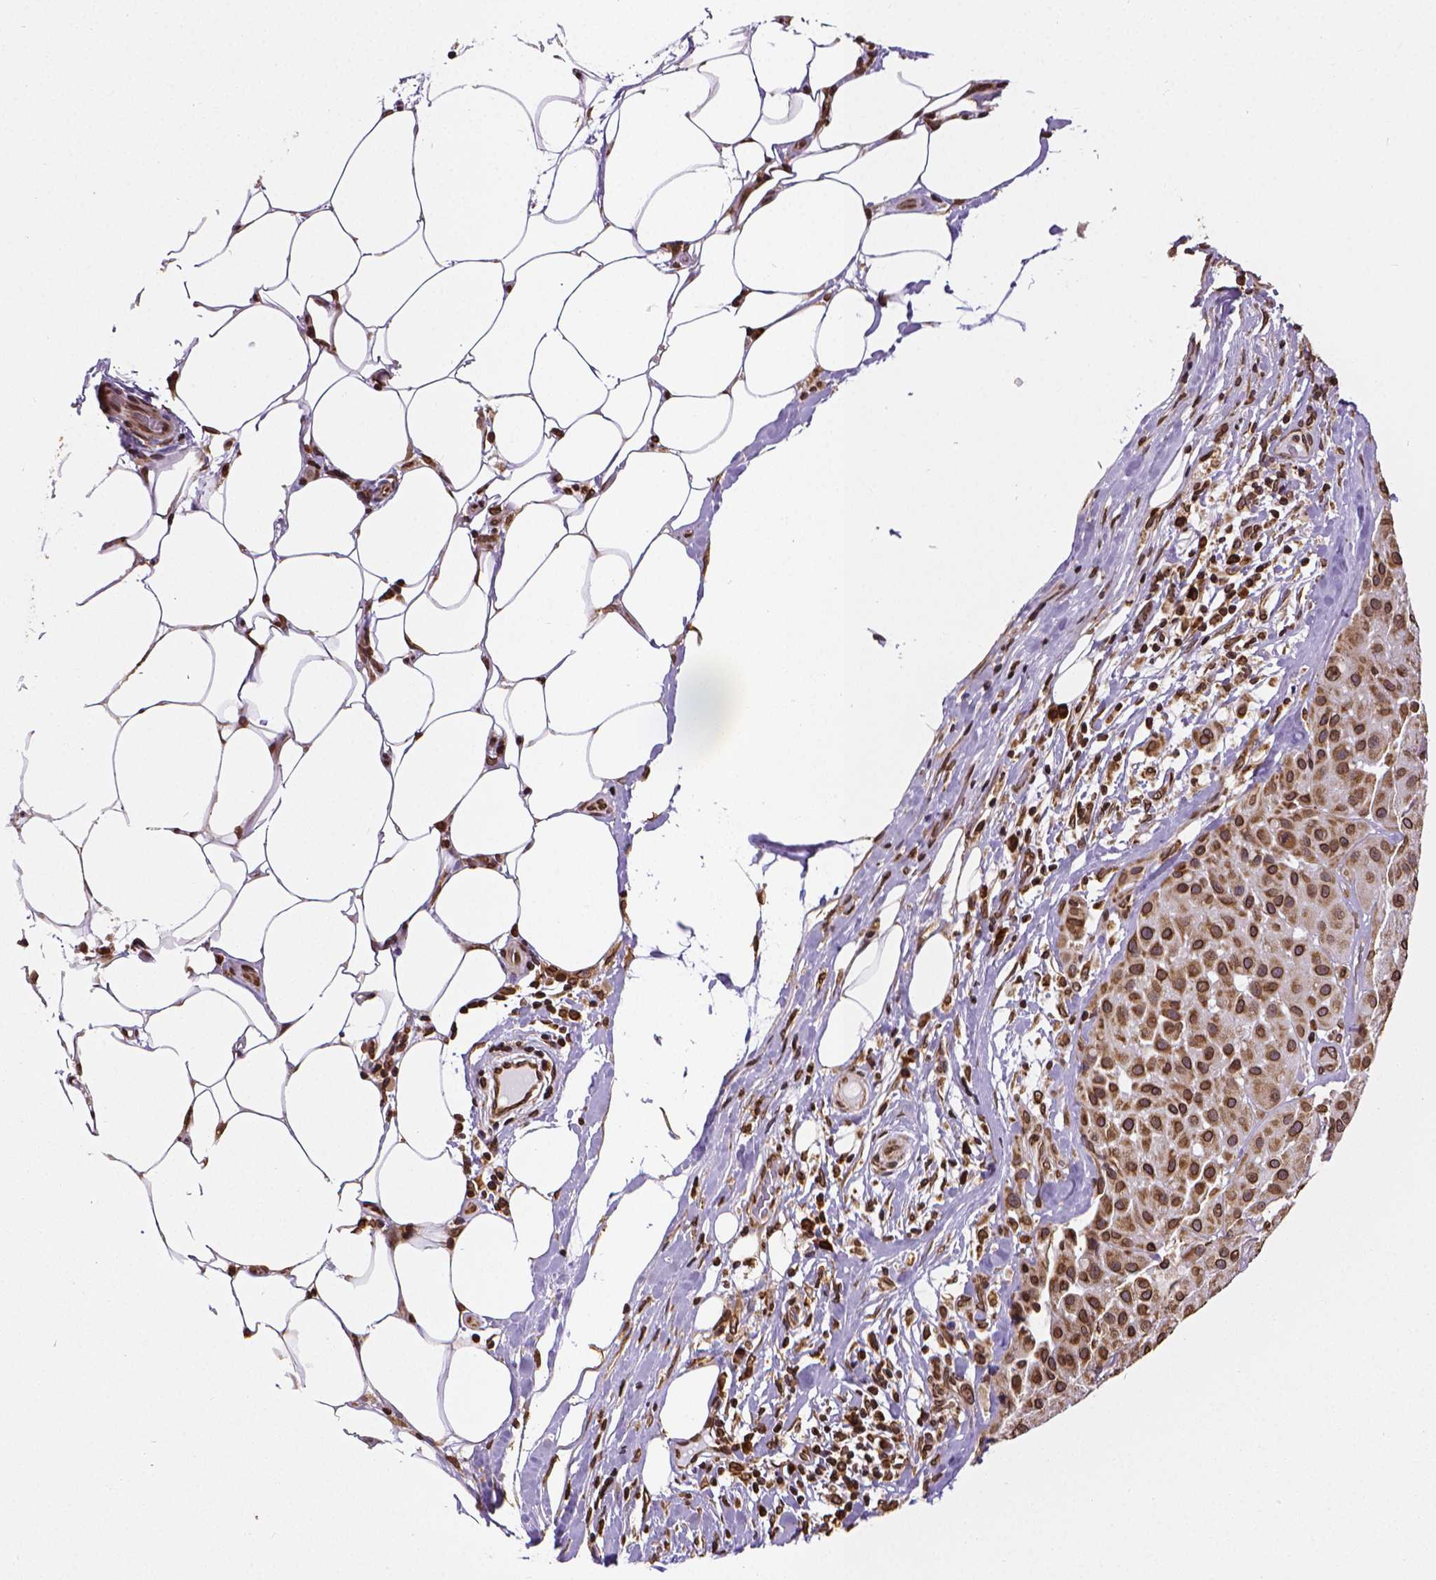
{"staining": {"intensity": "strong", "quantity": ">75%", "location": "cytoplasmic/membranous,nuclear"}, "tissue": "melanoma", "cell_type": "Tumor cells", "image_type": "cancer", "snomed": [{"axis": "morphology", "description": "Malignant melanoma, Metastatic site"}, {"axis": "topography", "description": "Smooth muscle"}], "caption": "Melanoma was stained to show a protein in brown. There is high levels of strong cytoplasmic/membranous and nuclear positivity in approximately >75% of tumor cells.", "gene": "MTDH", "patient": {"sex": "male", "age": 41}}